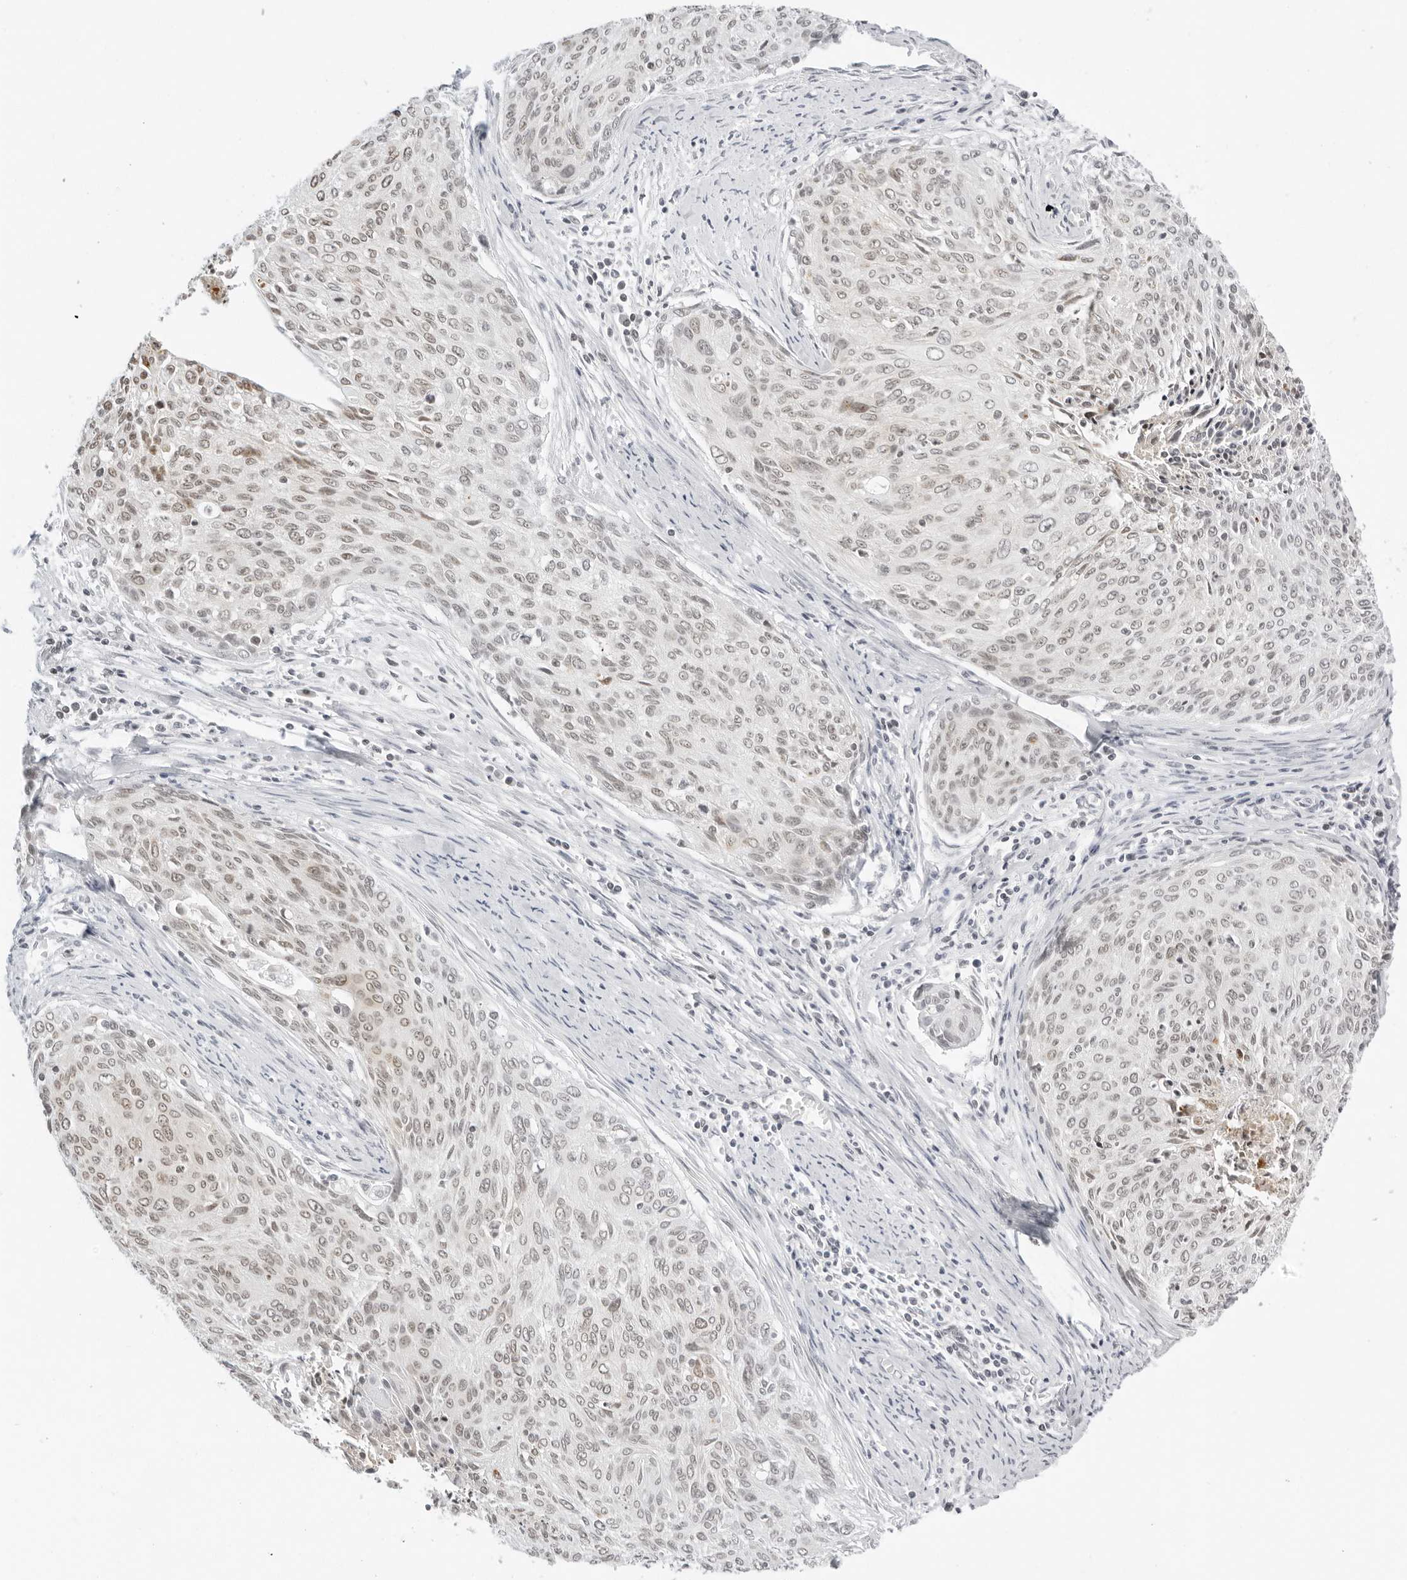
{"staining": {"intensity": "moderate", "quantity": "<25%", "location": "nuclear"}, "tissue": "cervical cancer", "cell_type": "Tumor cells", "image_type": "cancer", "snomed": [{"axis": "morphology", "description": "Squamous cell carcinoma, NOS"}, {"axis": "topography", "description": "Cervix"}], "caption": "Immunohistochemical staining of cervical squamous cell carcinoma demonstrates low levels of moderate nuclear protein staining in approximately <25% of tumor cells.", "gene": "MSH6", "patient": {"sex": "female", "age": 55}}